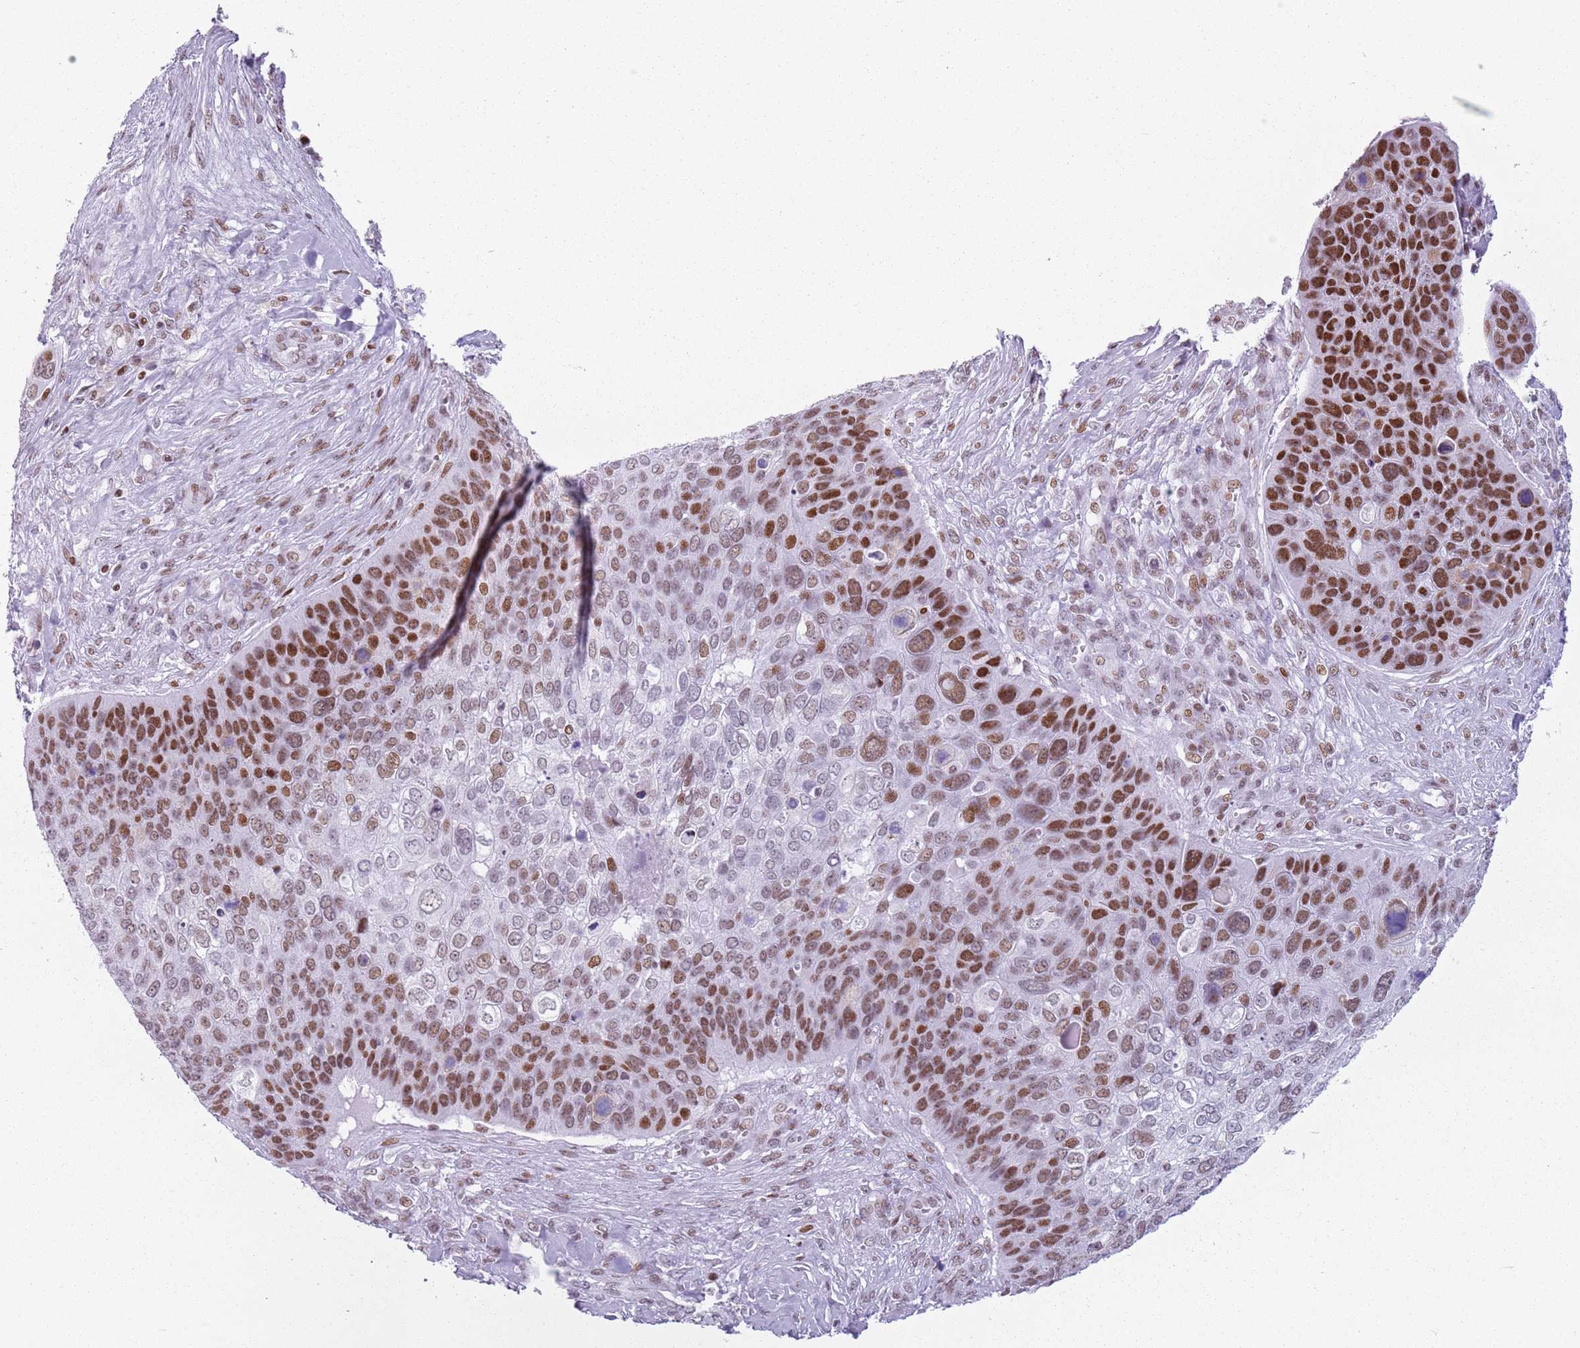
{"staining": {"intensity": "moderate", "quantity": ">75%", "location": "nuclear"}, "tissue": "skin cancer", "cell_type": "Tumor cells", "image_type": "cancer", "snomed": [{"axis": "morphology", "description": "Basal cell carcinoma"}, {"axis": "topography", "description": "Skin"}], "caption": "Immunohistochemical staining of skin cancer (basal cell carcinoma) displays medium levels of moderate nuclear staining in about >75% of tumor cells.", "gene": "FAM104B", "patient": {"sex": "female", "age": 74}}